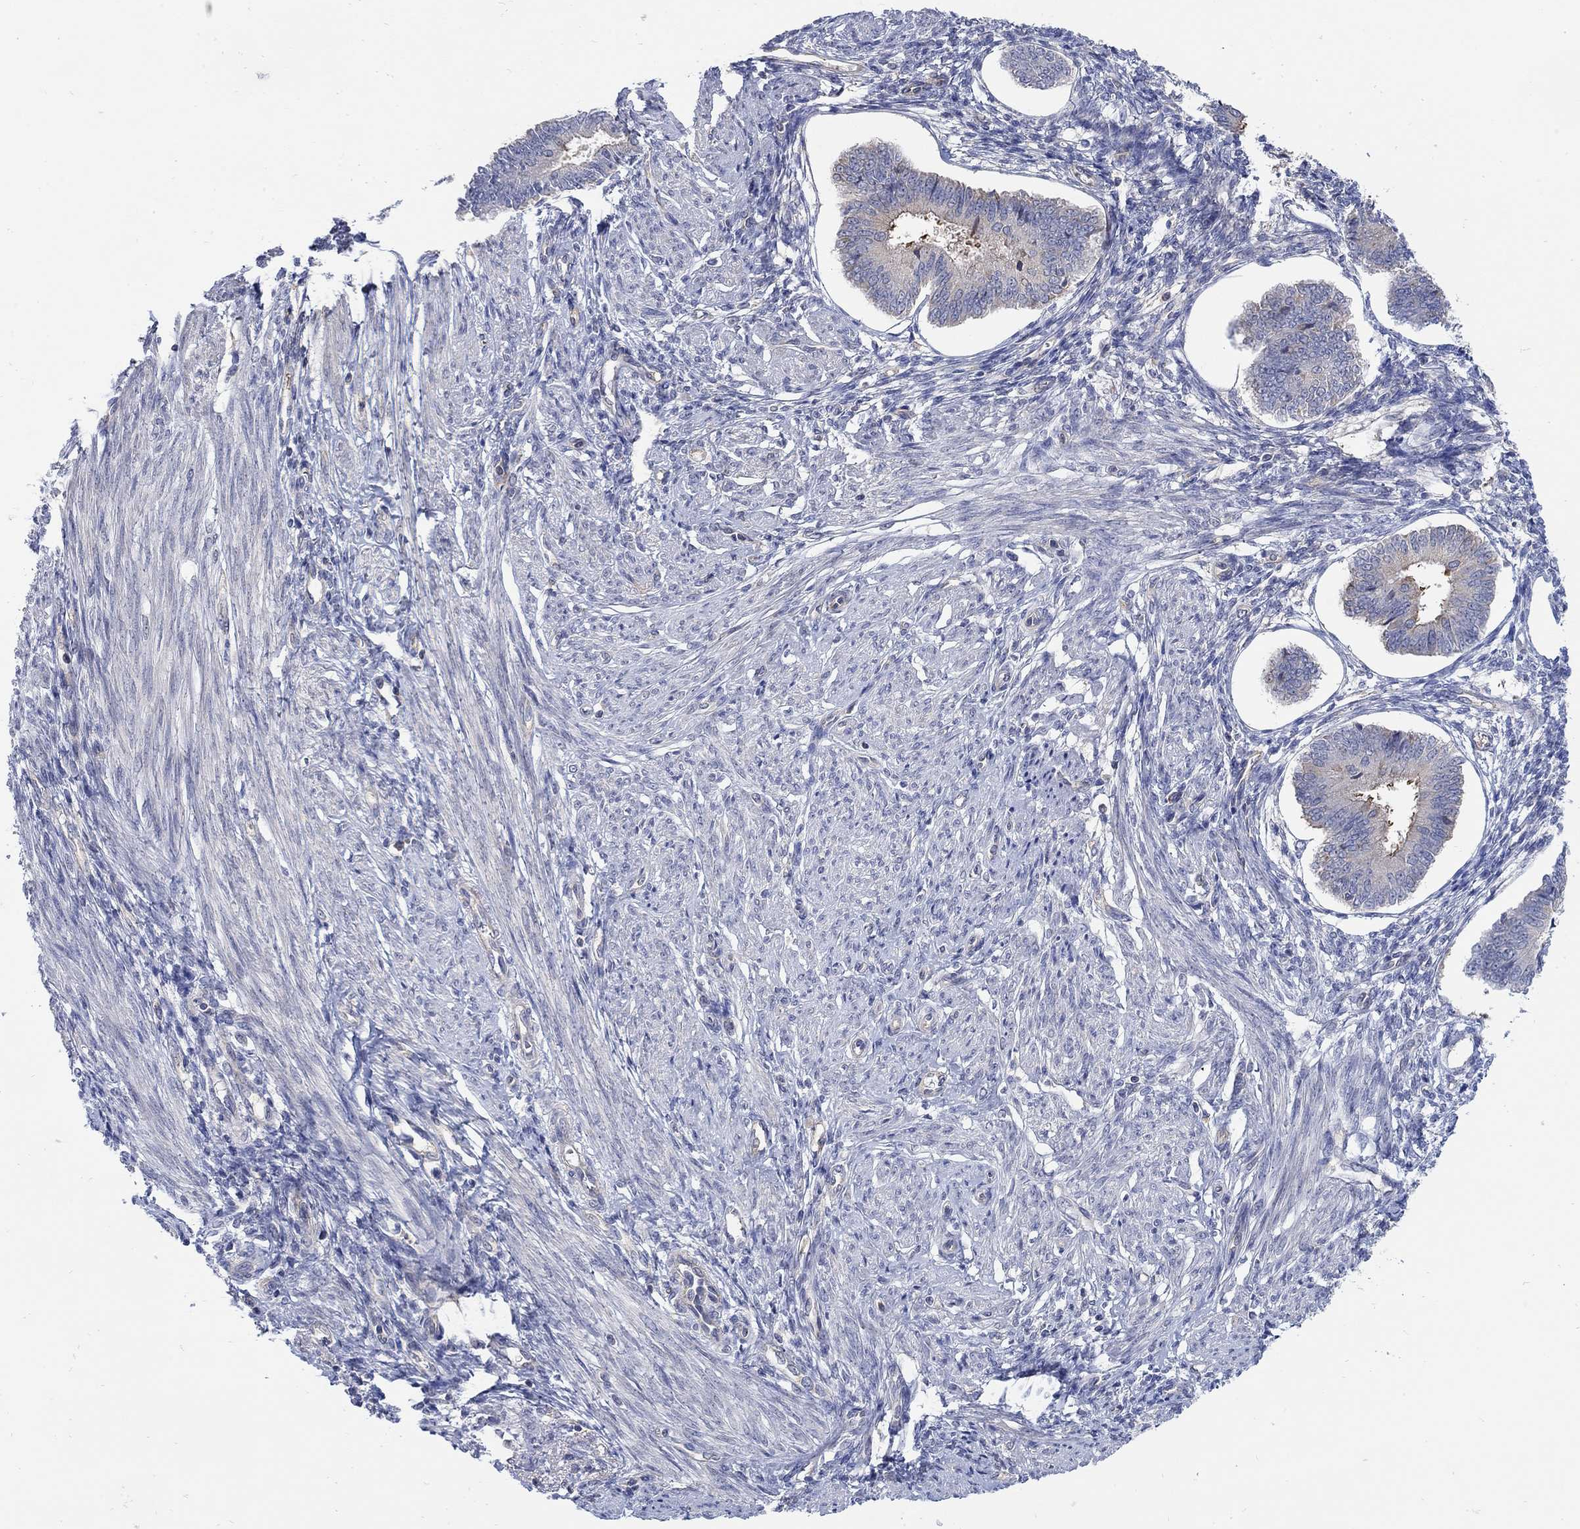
{"staining": {"intensity": "negative", "quantity": "none", "location": "none"}, "tissue": "endometrium", "cell_type": "Cells in endometrial stroma", "image_type": "normal", "snomed": [{"axis": "morphology", "description": "Normal tissue, NOS"}, {"axis": "topography", "description": "Endometrium"}], "caption": "Protein analysis of benign endometrium reveals no significant staining in cells in endometrial stroma.", "gene": "TEKT3", "patient": {"sex": "female", "age": 42}}